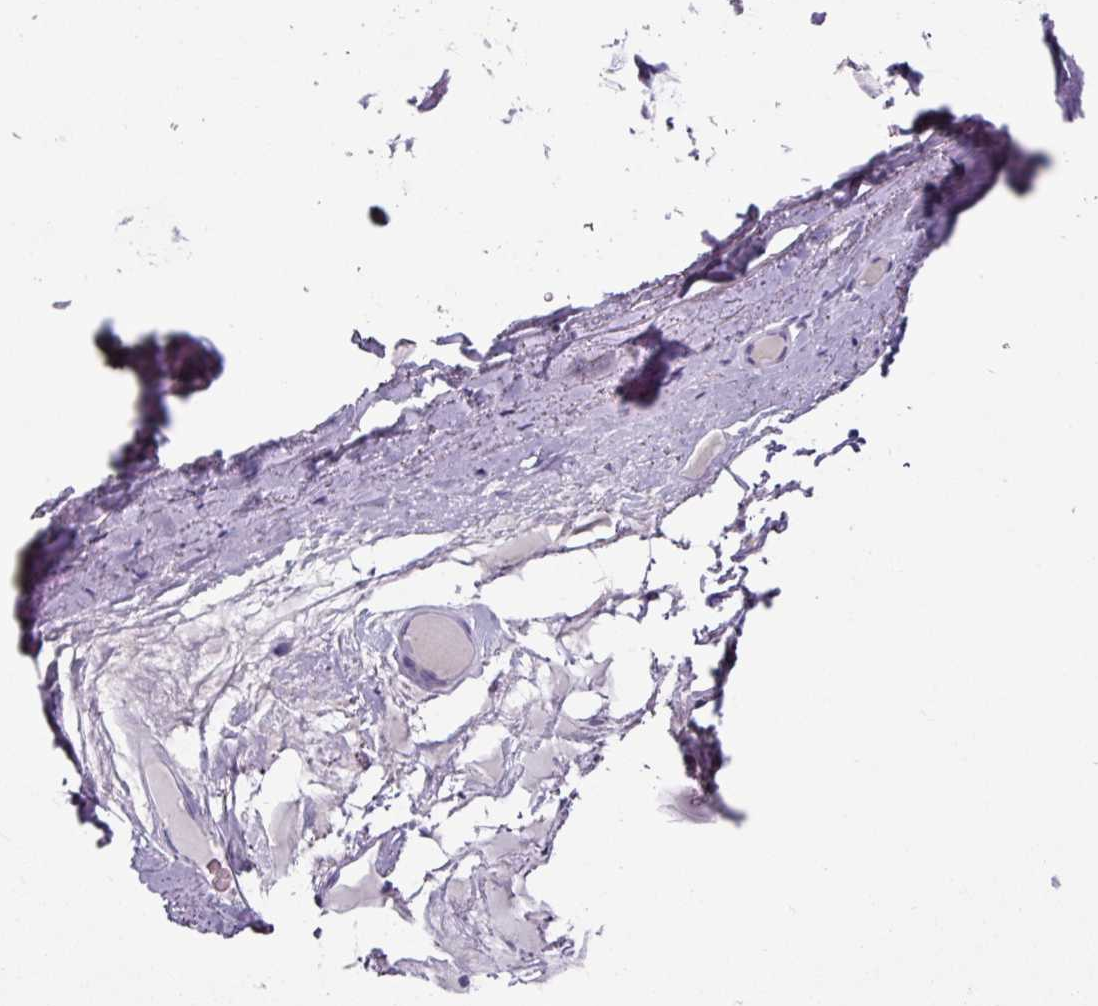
{"staining": {"intensity": "negative", "quantity": "none", "location": "none"}, "tissue": "soft tissue", "cell_type": "Chondrocytes", "image_type": "normal", "snomed": [{"axis": "morphology", "description": "Normal tissue, NOS"}, {"axis": "topography", "description": "Bronchus"}], "caption": "A photomicrograph of soft tissue stained for a protein shows no brown staining in chondrocytes. (Immunohistochemistry (ihc), brightfield microscopy, high magnification).", "gene": "CLCA1", "patient": {"sex": "male", "age": 70}}